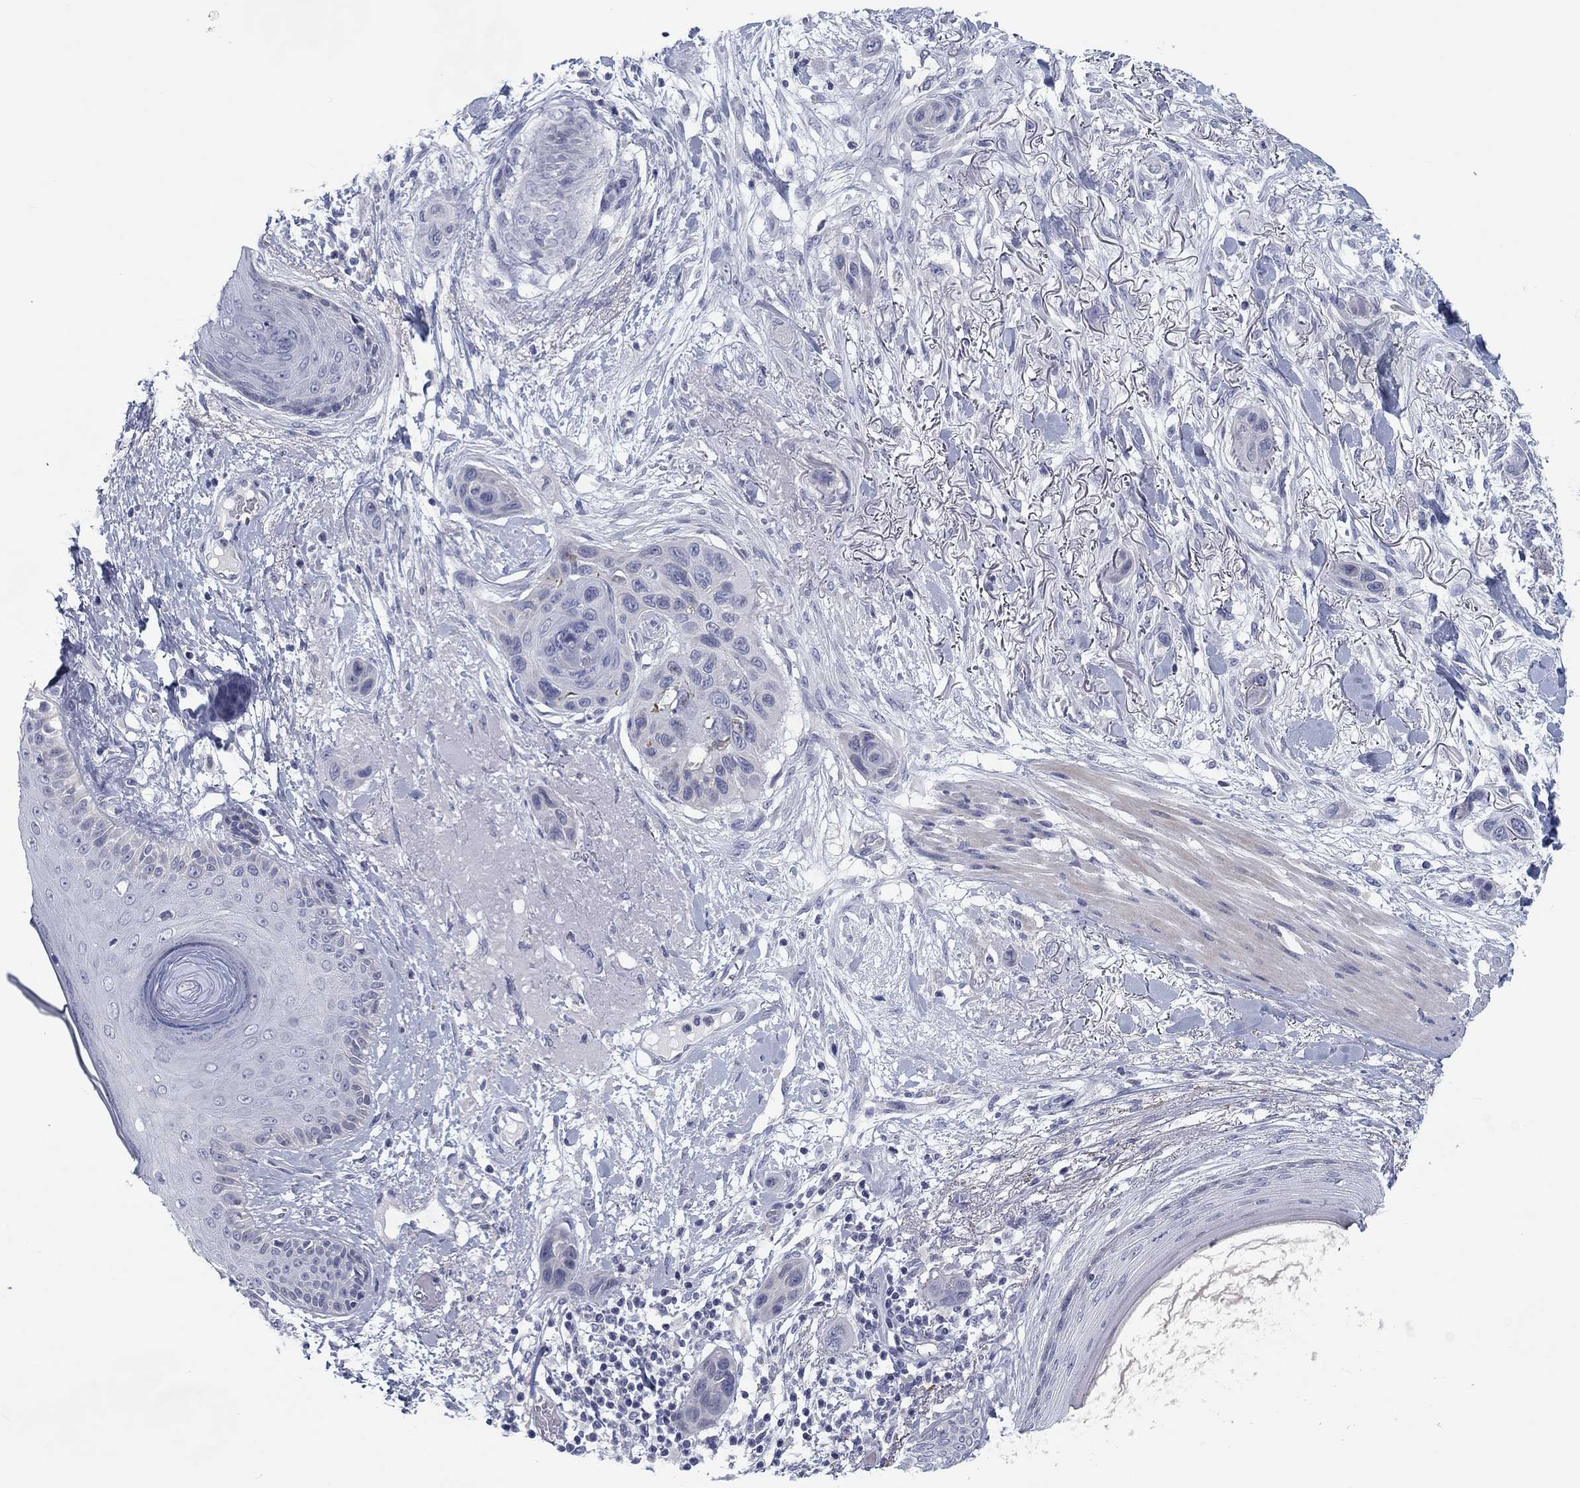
{"staining": {"intensity": "negative", "quantity": "none", "location": "none"}, "tissue": "skin cancer", "cell_type": "Tumor cells", "image_type": "cancer", "snomed": [{"axis": "morphology", "description": "Squamous cell carcinoma, NOS"}, {"axis": "topography", "description": "Skin"}], "caption": "A histopathology image of skin squamous cell carcinoma stained for a protein demonstrates no brown staining in tumor cells.", "gene": "CALB1", "patient": {"sex": "male", "age": 79}}